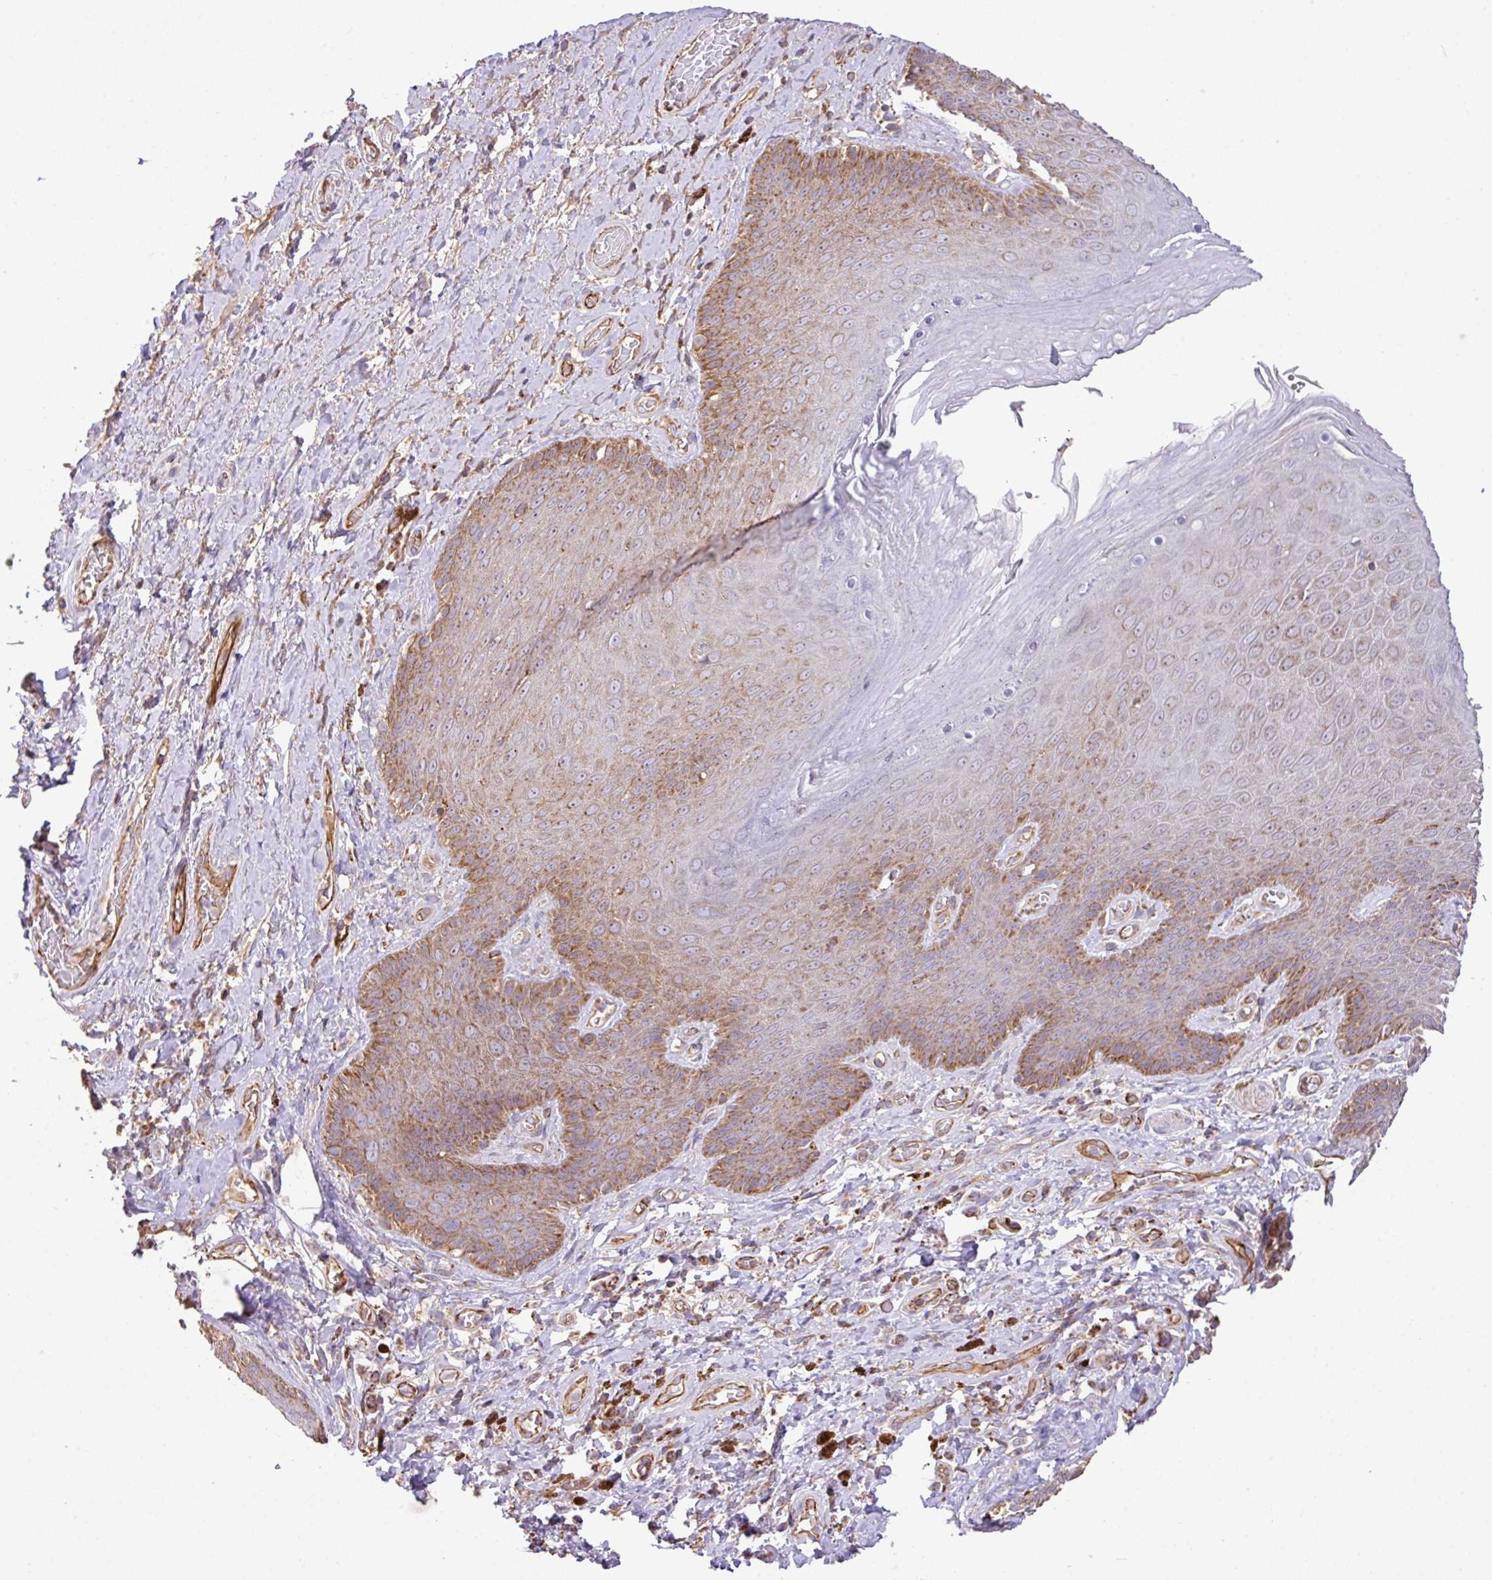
{"staining": {"intensity": "moderate", "quantity": ">75%", "location": "cytoplasmic/membranous"}, "tissue": "skin", "cell_type": "Epidermal cells", "image_type": "normal", "snomed": [{"axis": "morphology", "description": "Normal tissue, NOS"}, {"axis": "topography", "description": "Anal"}, {"axis": "topography", "description": "Peripheral nerve tissue"}], "caption": "Protein positivity by IHC exhibits moderate cytoplasmic/membranous expression in about >75% of epidermal cells in unremarkable skin. (DAB (3,3'-diaminobenzidine) IHC with brightfield microscopy, high magnification).", "gene": "LRRC53", "patient": {"sex": "male", "age": 53}}